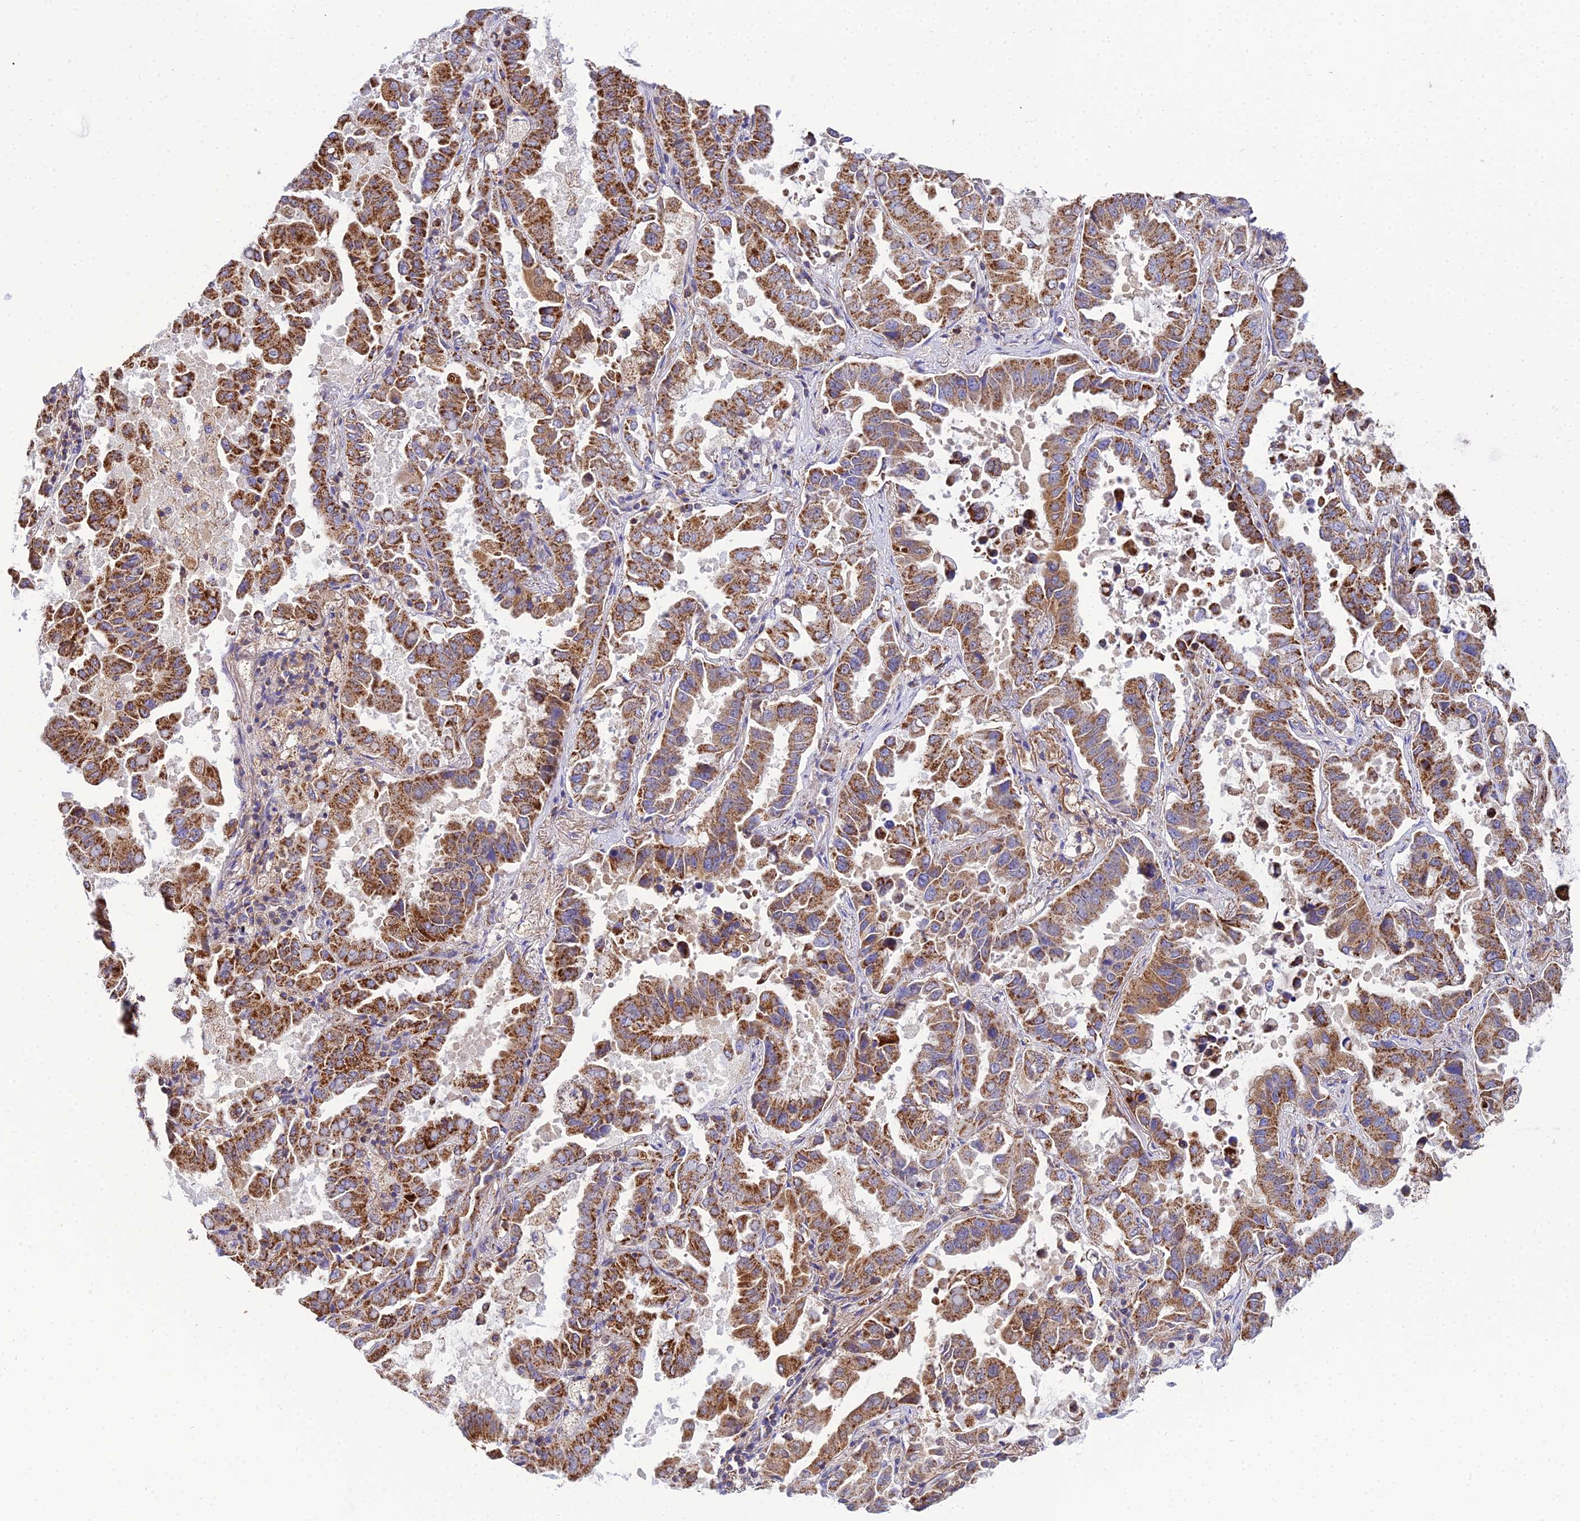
{"staining": {"intensity": "strong", "quantity": ">75%", "location": "cytoplasmic/membranous"}, "tissue": "lung cancer", "cell_type": "Tumor cells", "image_type": "cancer", "snomed": [{"axis": "morphology", "description": "Adenocarcinoma, NOS"}, {"axis": "topography", "description": "Lung"}], "caption": "Lung cancer (adenocarcinoma) stained with immunohistochemistry demonstrates strong cytoplasmic/membranous expression in approximately >75% of tumor cells. (IHC, brightfield microscopy, high magnification).", "gene": "NIPSNAP3A", "patient": {"sex": "male", "age": 64}}